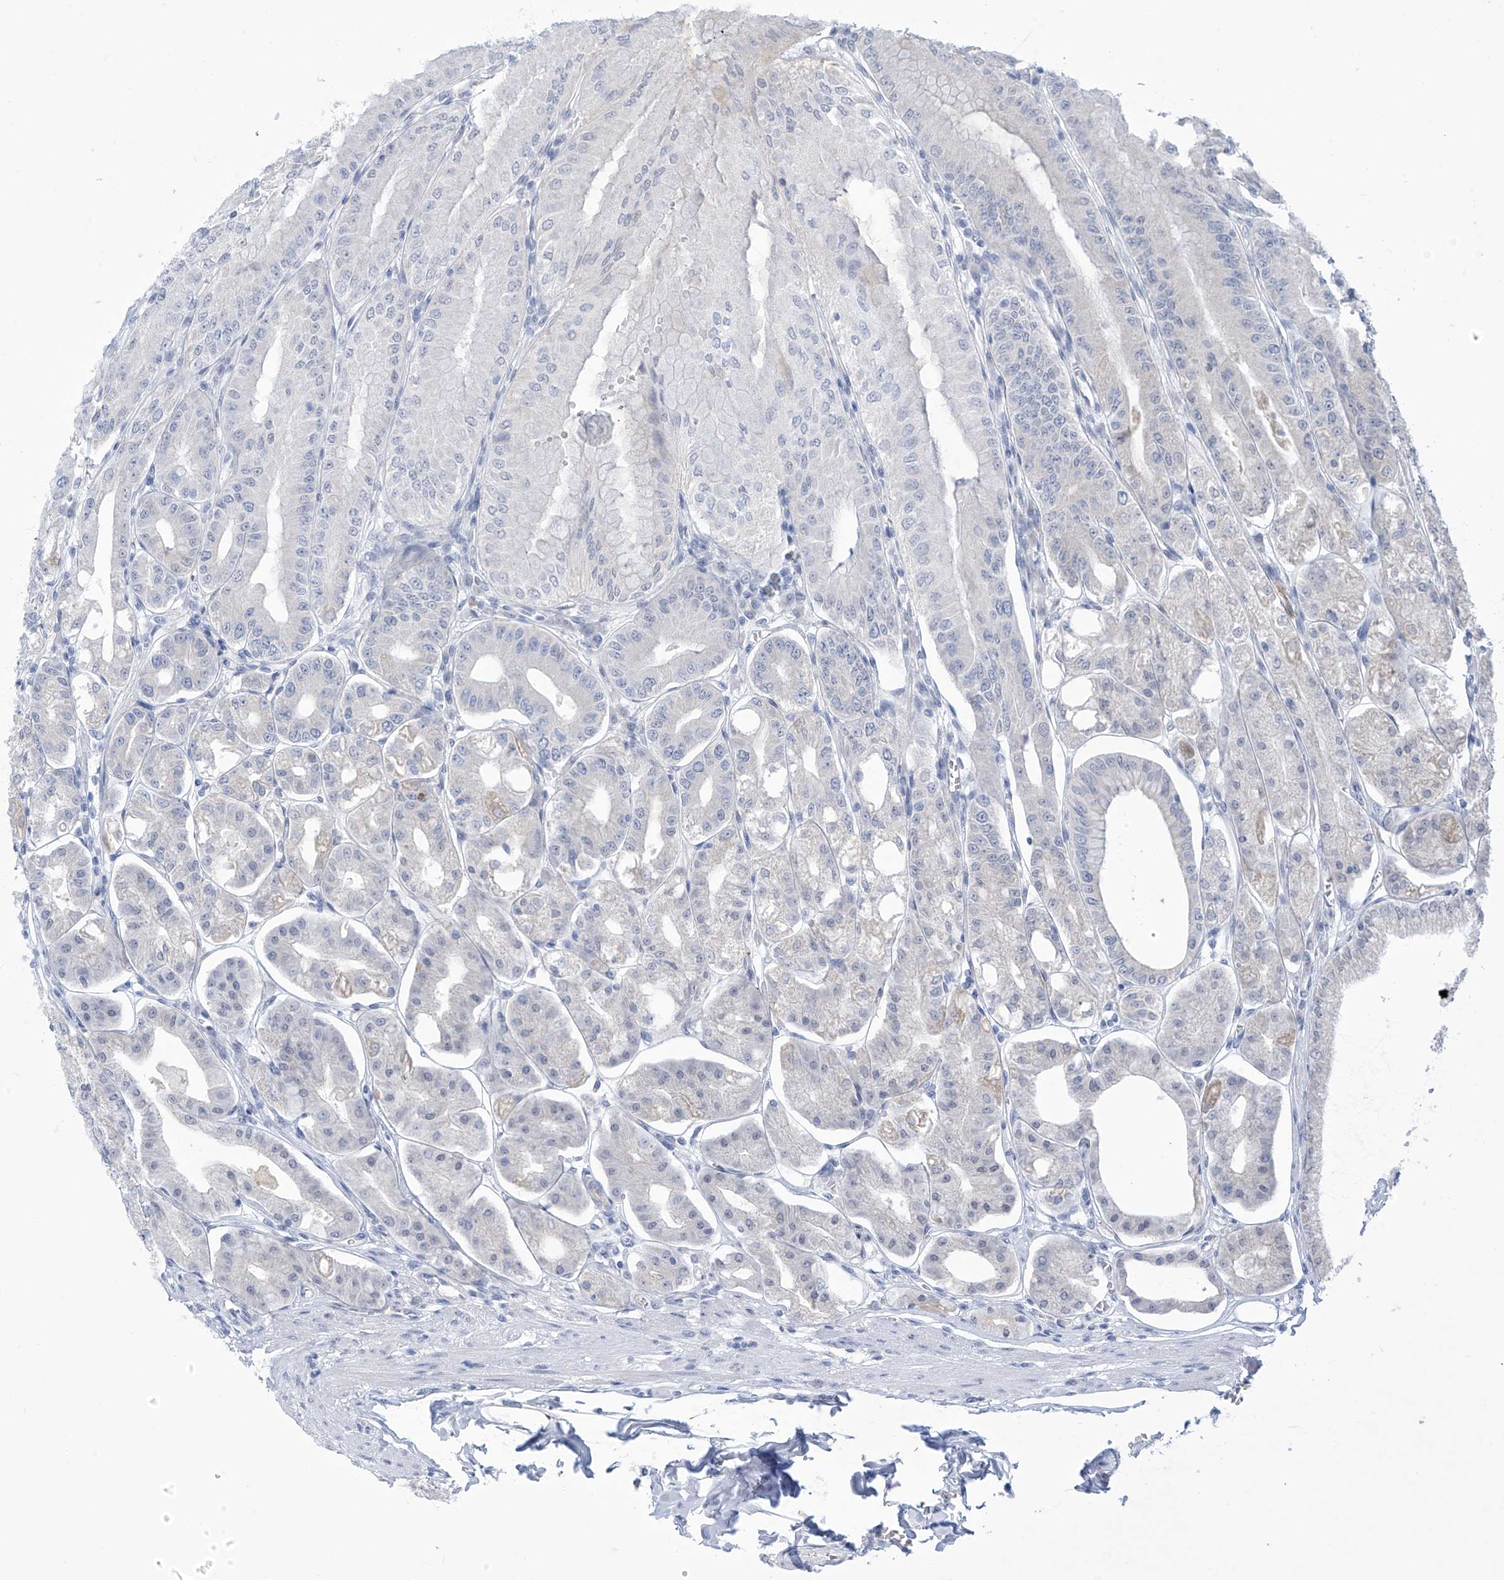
{"staining": {"intensity": "strong", "quantity": "<25%", "location": "cytoplasmic/membranous"}, "tissue": "stomach", "cell_type": "Glandular cells", "image_type": "normal", "snomed": [{"axis": "morphology", "description": "Normal tissue, NOS"}, {"axis": "topography", "description": "Stomach, lower"}], "caption": "Normal stomach demonstrates strong cytoplasmic/membranous staining in approximately <25% of glandular cells, visualized by immunohistochemistry.", "gene": "IBA57", "patient": {"sex": "male", "age": 71}}